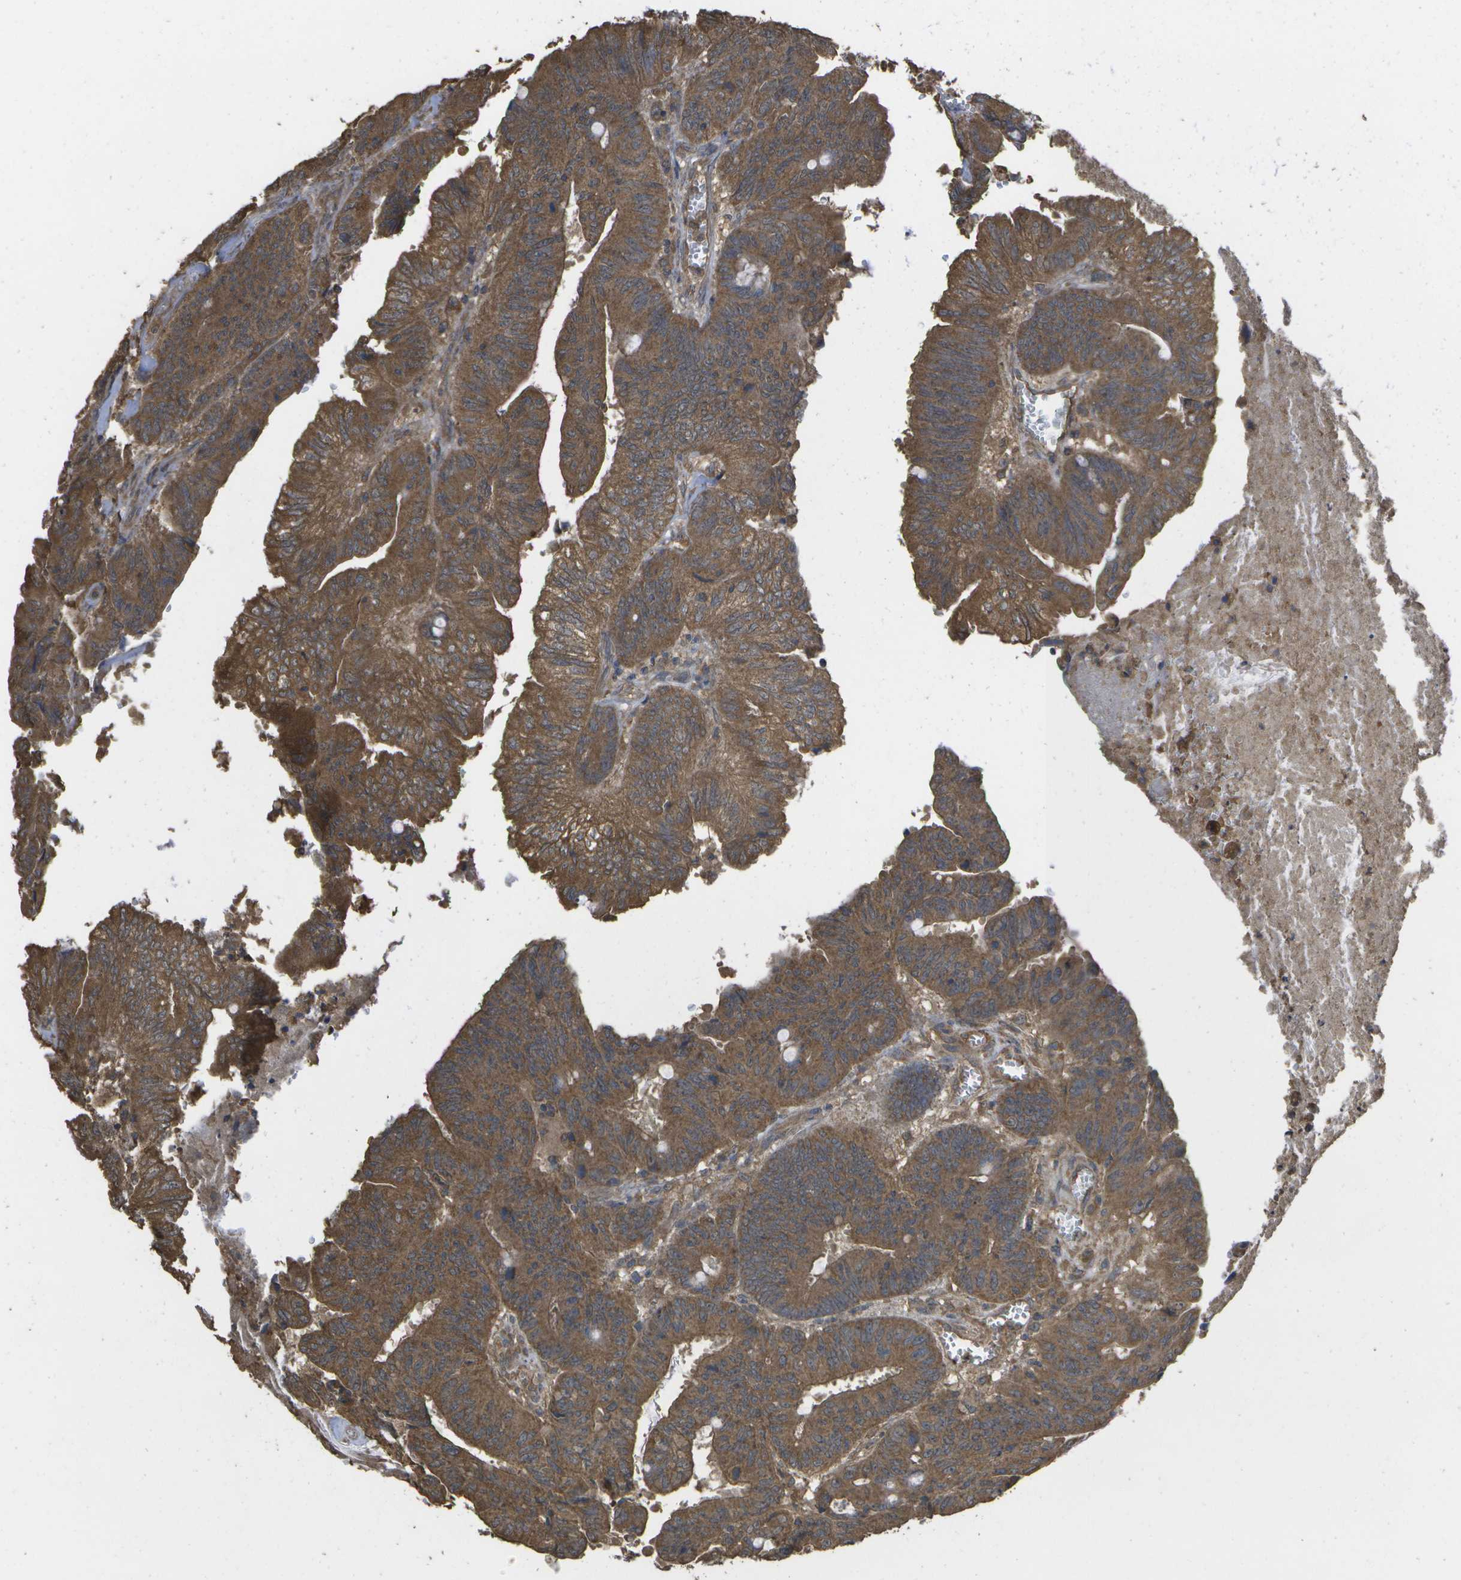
{"staining": {"intensity": "strong", "quantity": ">75%", "location": "cytoplasmic/membranous"}, "tissue": "colorectal cancer", "cell_type": "Tumor cells", "image_type": "cancer", "snomed": [{"axis": "morphology", "description": "Adenocarcinoma, NOS"}, {"axis": "topography", "description": "Colon"}], "caption": "Tumor cells show high levels of strong cytoplasmic/membranous staining in approximately >75% of cells in colorectal cancer.", "gene": "SACS", "patient": {"sex": "male", "age": 45}}